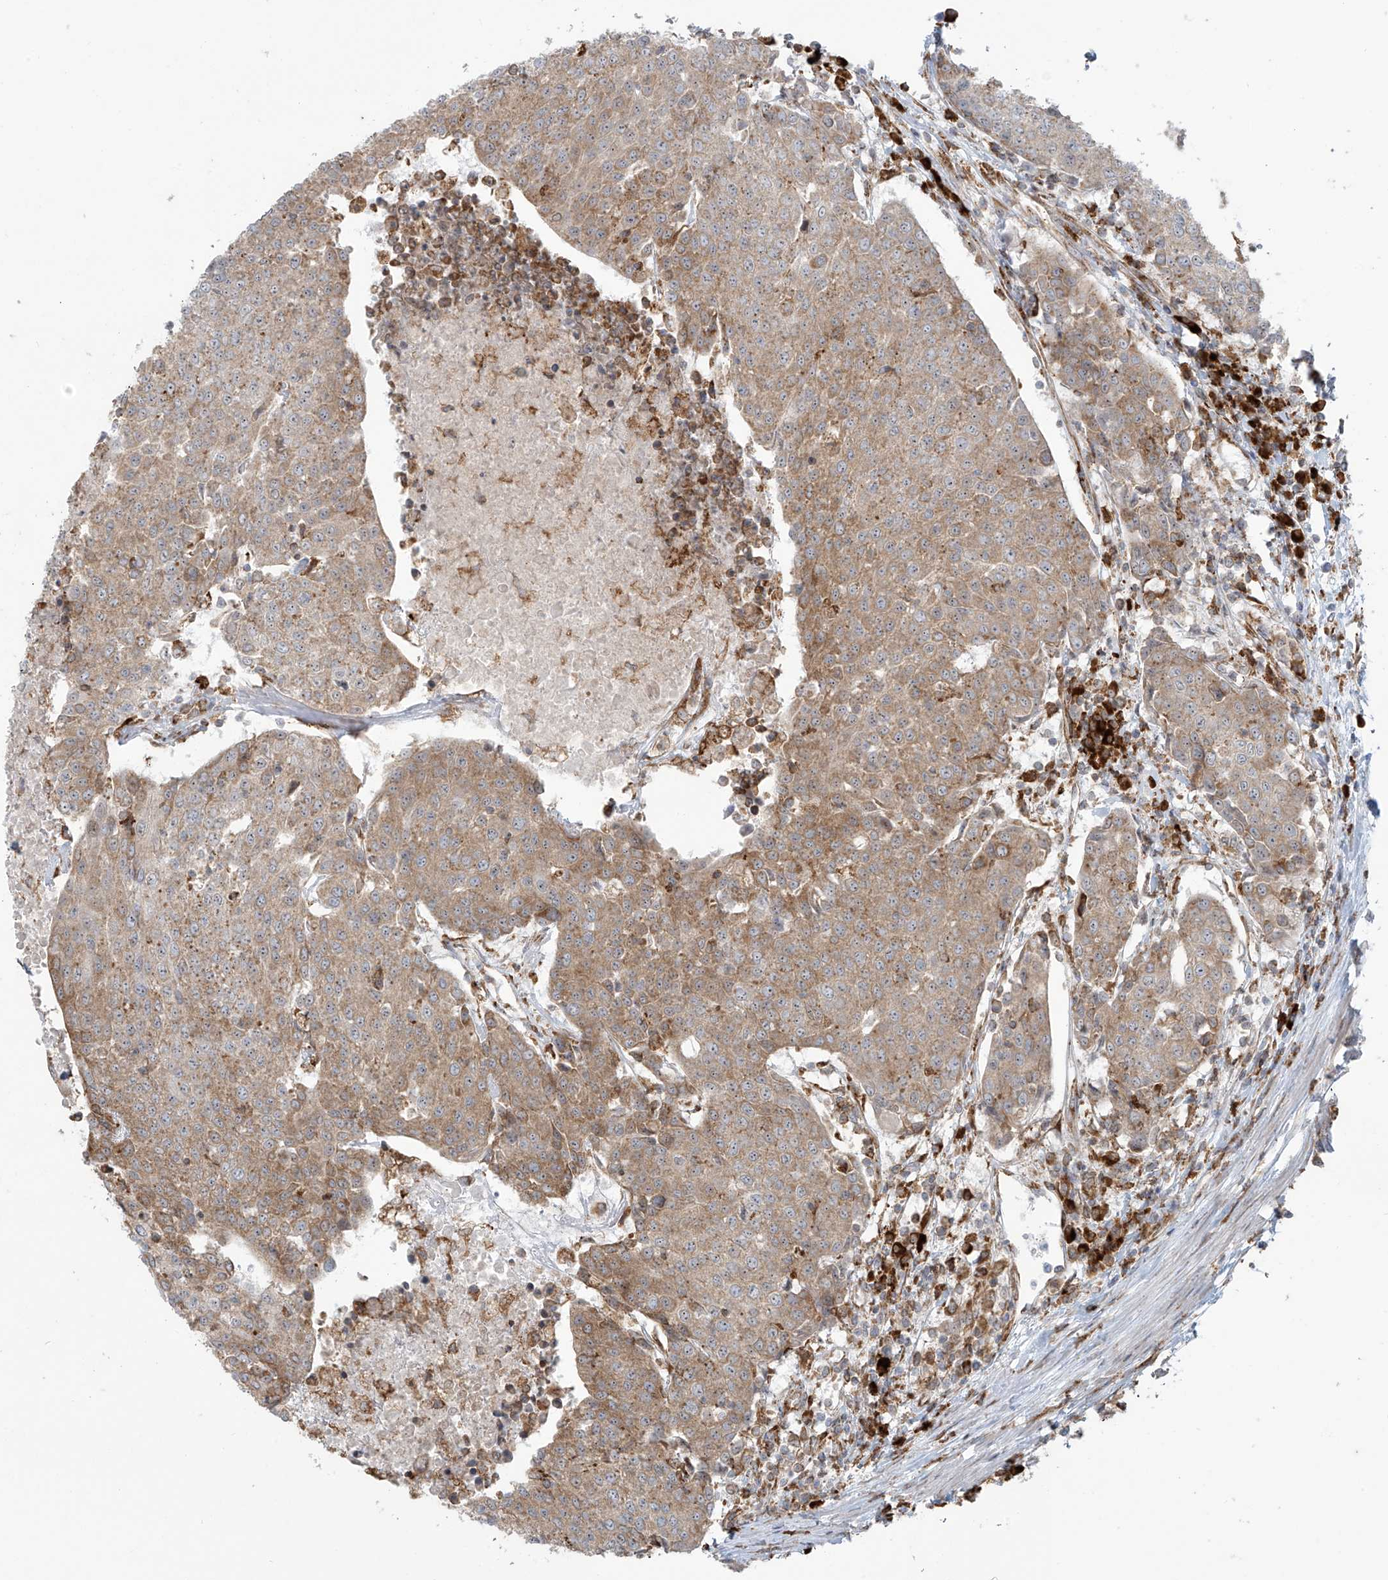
{"staining": {"intensity": "moderate", "quantity": ">75%", "location": "cytoplasmic/membranous"}, "tissue": "urothelial cancer", "cell_type": "Tumor cells", "image_type": "cancer", "snomed": [{"axis": "morphology", "description": "Urothelial carcinoma, High grade"}, {"axis": "topography", "description": "Urinary bladder"}], "caption": "Immunohistochemistry (IHC) image of urothelial cancer stained for a protein (brown), which reveals medium levels of moderate cytoplasmic/membranous expression in about >75% of tumor cells.", "gene": "KATNIP", "patient": {"sex": "female", "age": 85}}